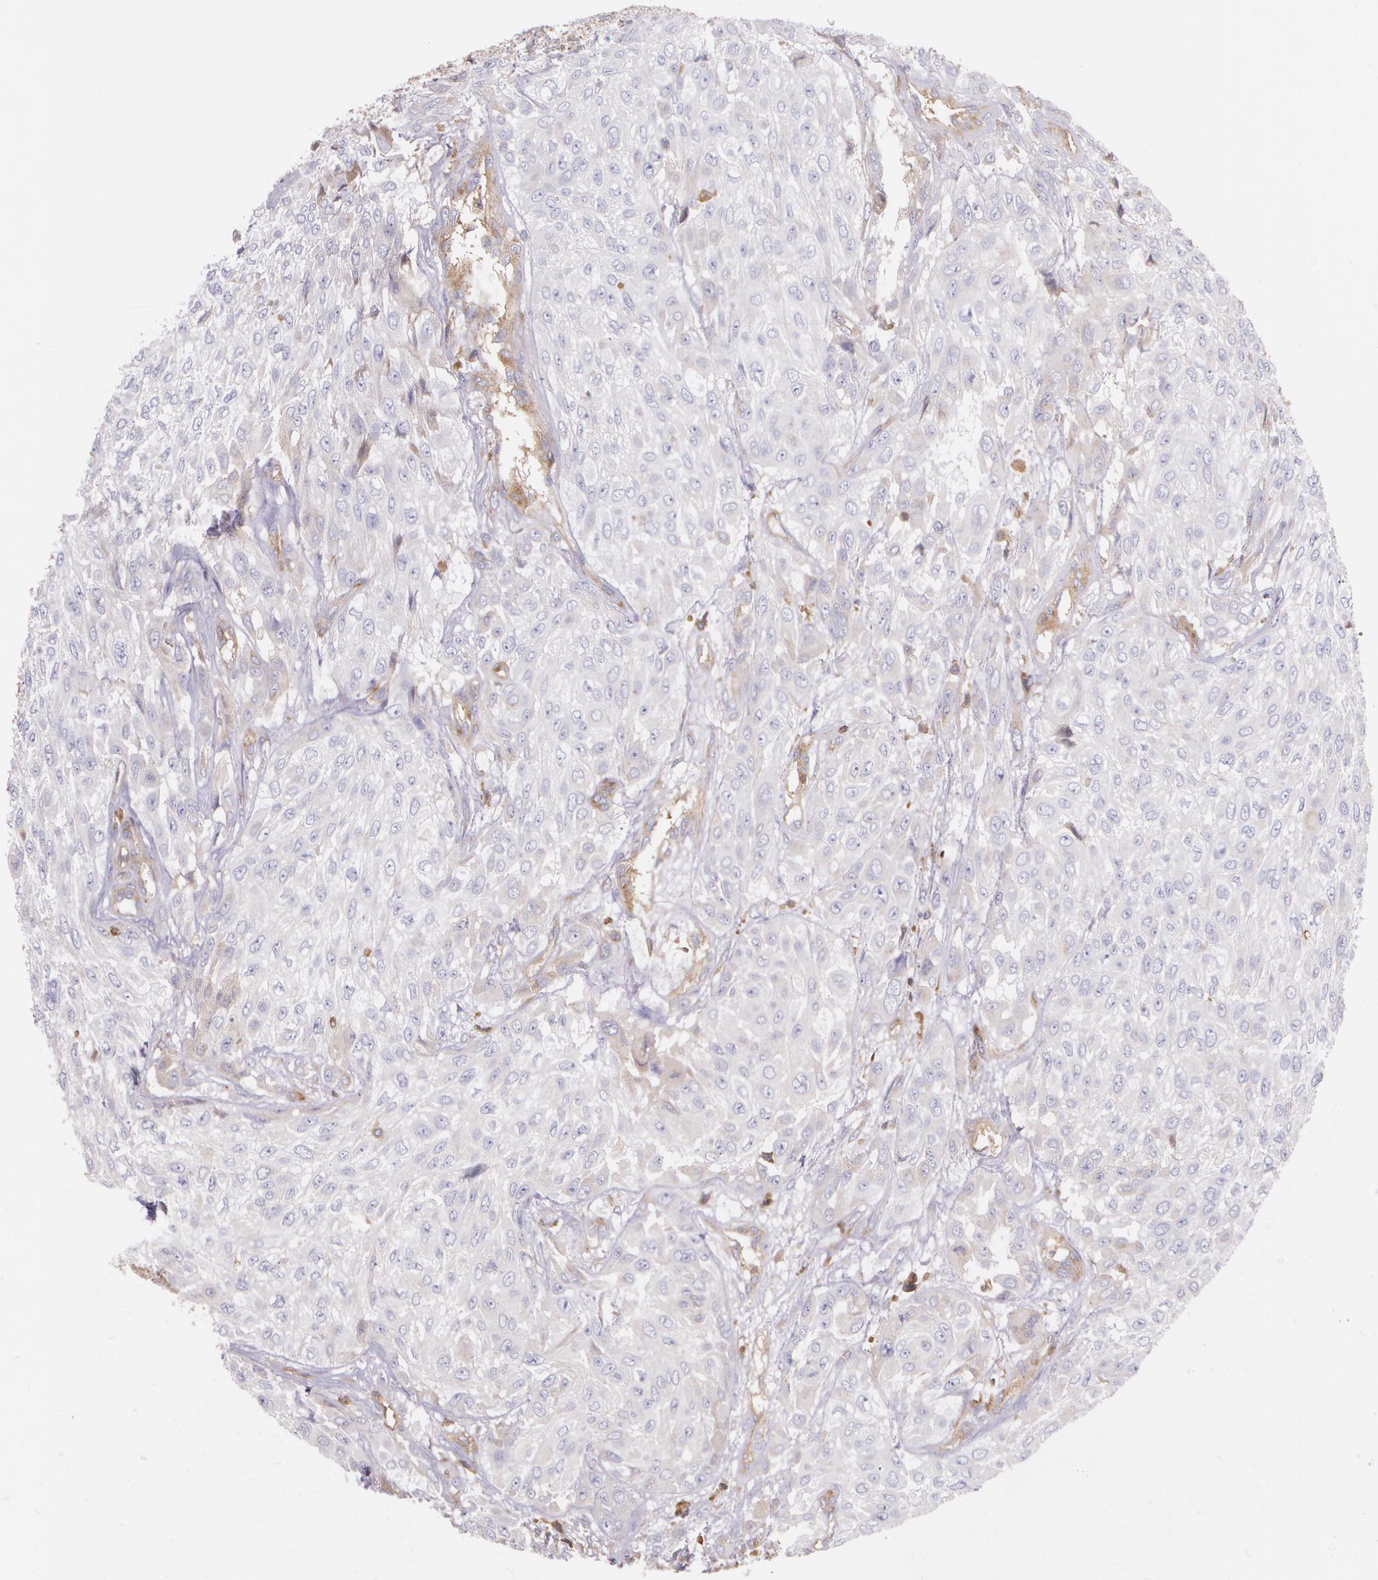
{"staining": {"intensity": "negative", "quantity": "none", "location": "none"}, "tissue": "urothelial cancer", "cell_type": "Tumor cells", "image_type": "cancer", "snomed": [{"axis": "morphology", "description": "Urothelial carcinoma, High grade"}, {"axis": "topography", "description": "Urinary bladder"}], "caption": "Immunohistochemical staining of human urothelial cancer exhibits no significant expression in tumor cells.", "gene": "B2M", "patient": {"sex": "male", "age": 57}}